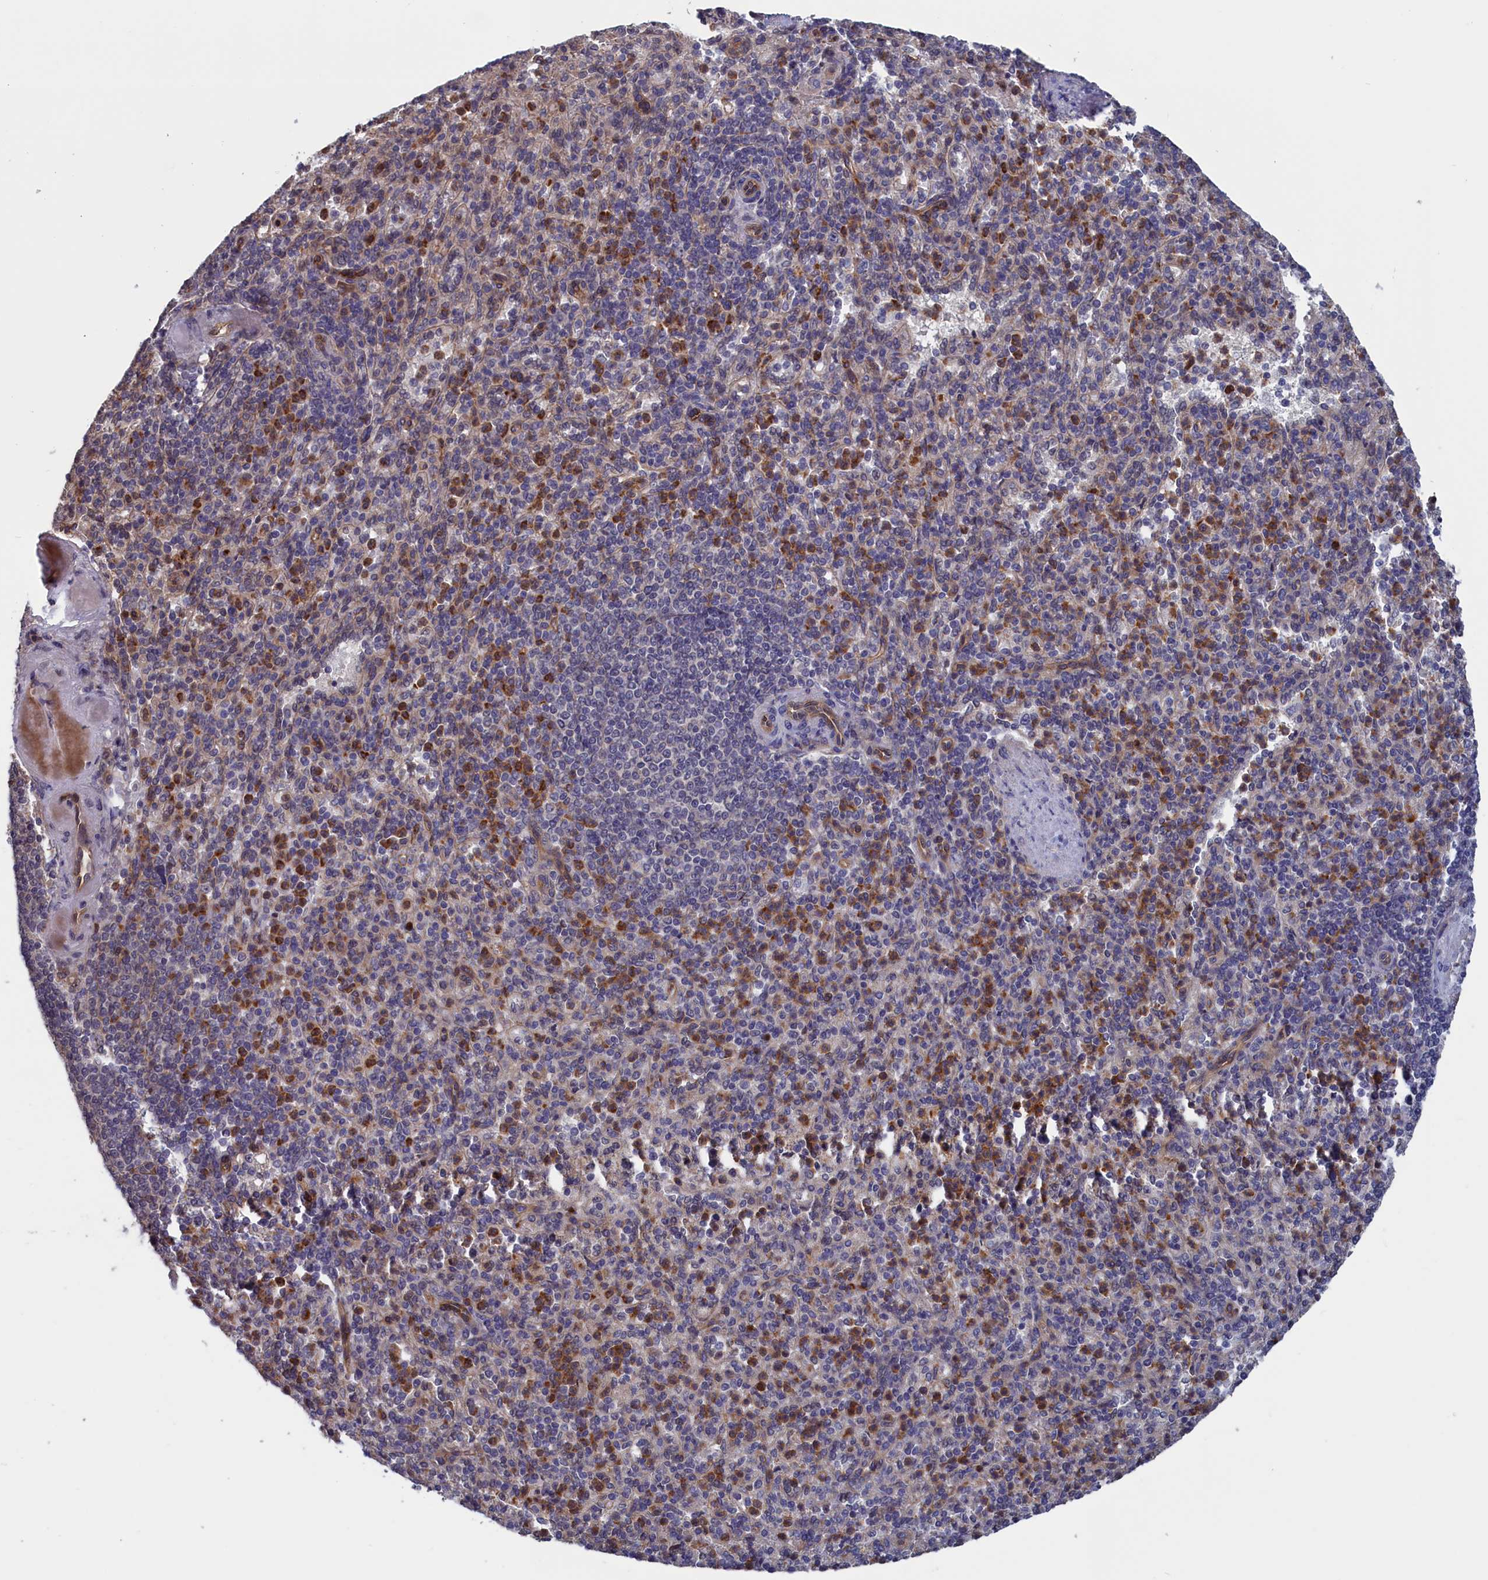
{"staining": {"intensity": "moderate", "quantity": "<25%", "location": "cytoplasmic/membranous"}, "tissue": "spleen", "cell_type": "Cells in red pulp", "image_type": "normal", "snomed": [{"axis": "morphology", "description": "Normal tissue, NOS"}, {"axis": "topography", "description": "Spleen"}], "caption": "A high-resolution histopathology image shows immunohistochemistry (IHC) staining of benign spleen, which exhibits moderate cytoplasmic/membranous expression in approximately <25% of cells in red pulp.", "gene": "PLP2", "patient": {"sex": "female", "age": 74}}